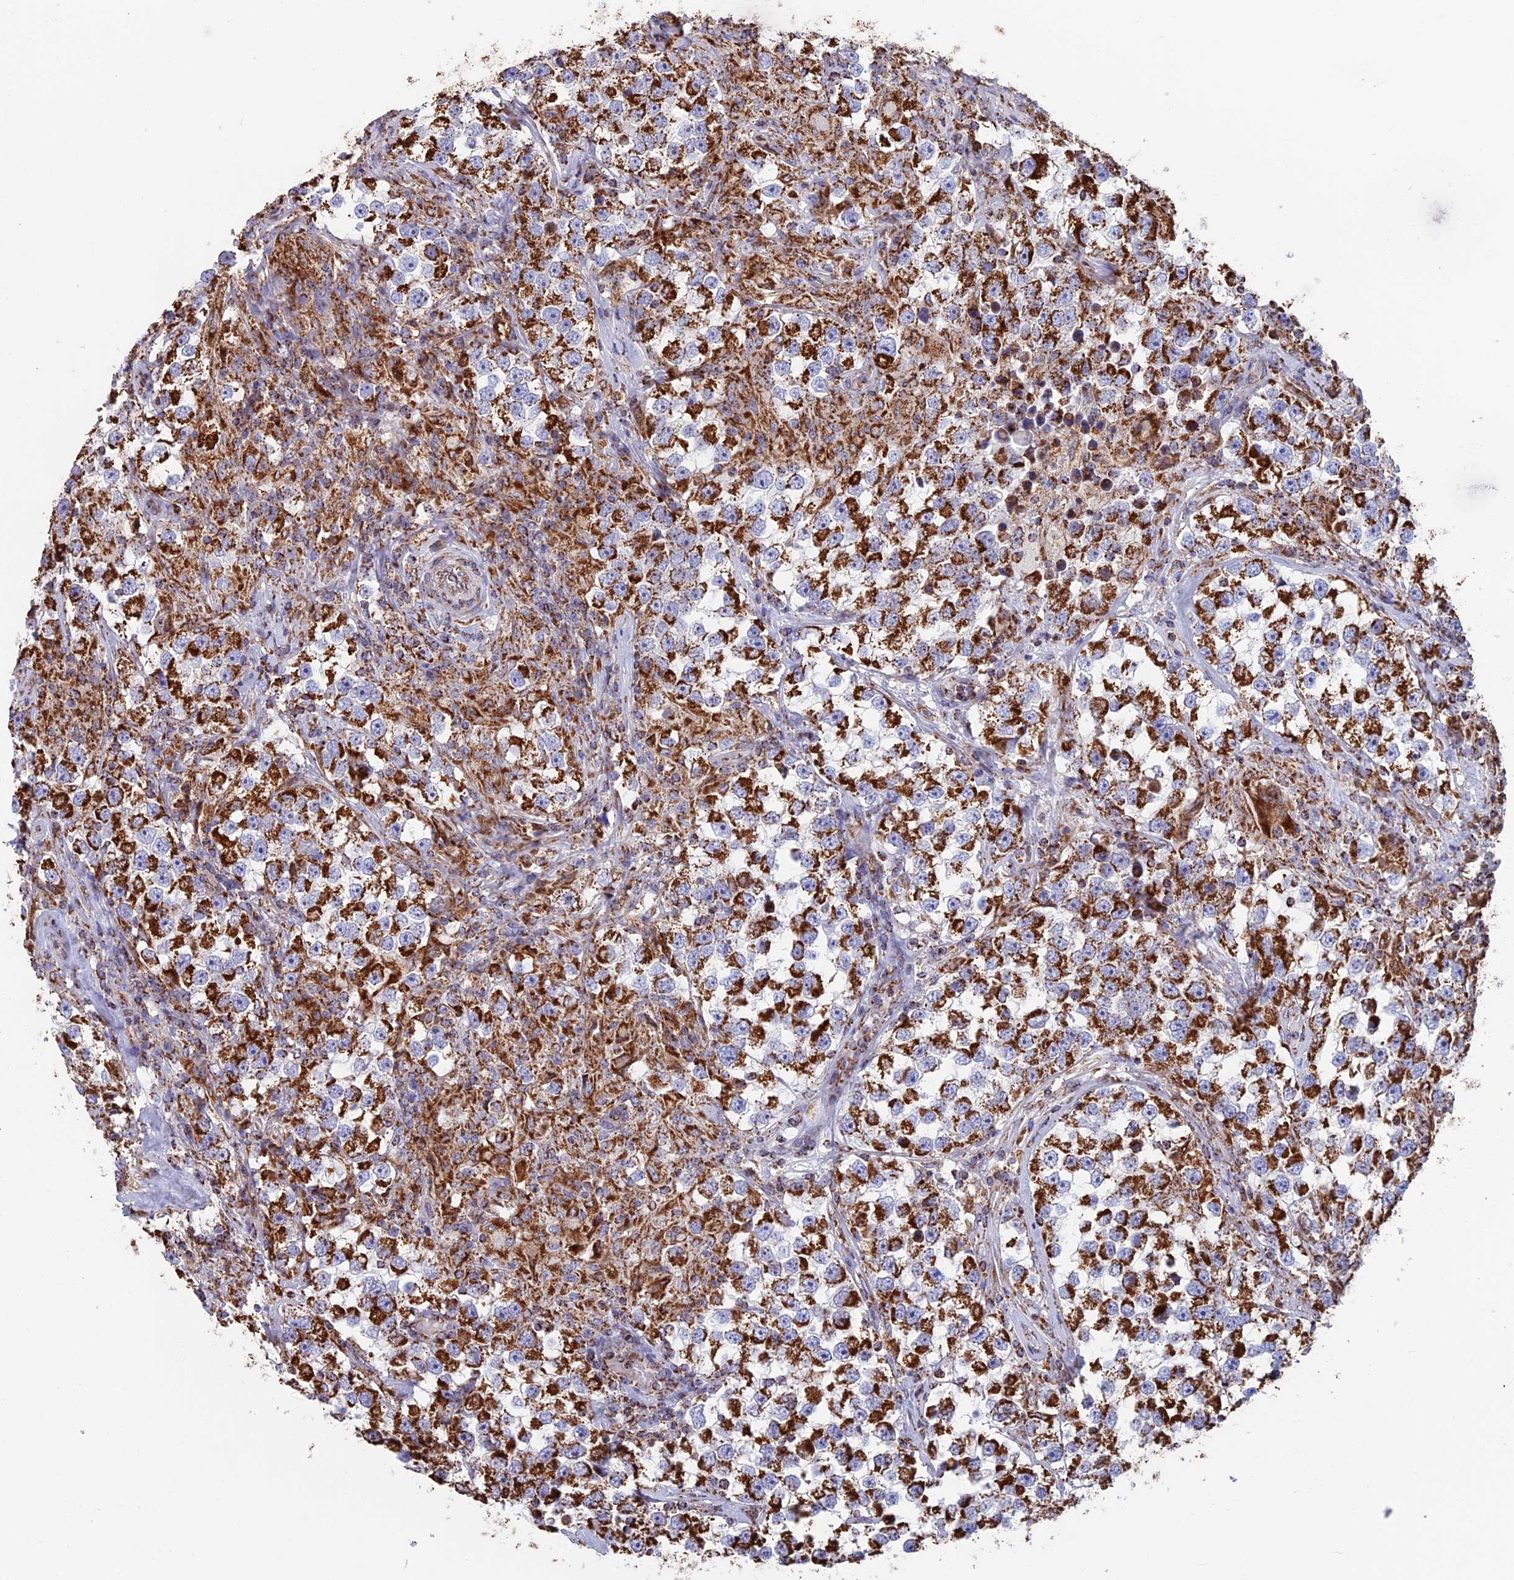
{"staining": {"intensity": "strong", "quantity": ">75%", "location": "cytoplasmic/membranous"}, "tissue": "testis cancer", "cell_type": "Tumor cells", "image_type": "cancer", "snomed": [{"axis": "morphology", "description": "Seminoma, NOS"}, {"axis": "topography", "description": "Testis"}], "caption": "Strong cytoplasmic/membranous protein expression is identified in about >75% of tumor cells in testis cancer (seminoma). The staining was performed using DAB, with brown indicating positive protein expression. Nuclei are stained blue with hematoxylin.", "gene": "CS", "patient": {"sex": "male", "age": 46}}